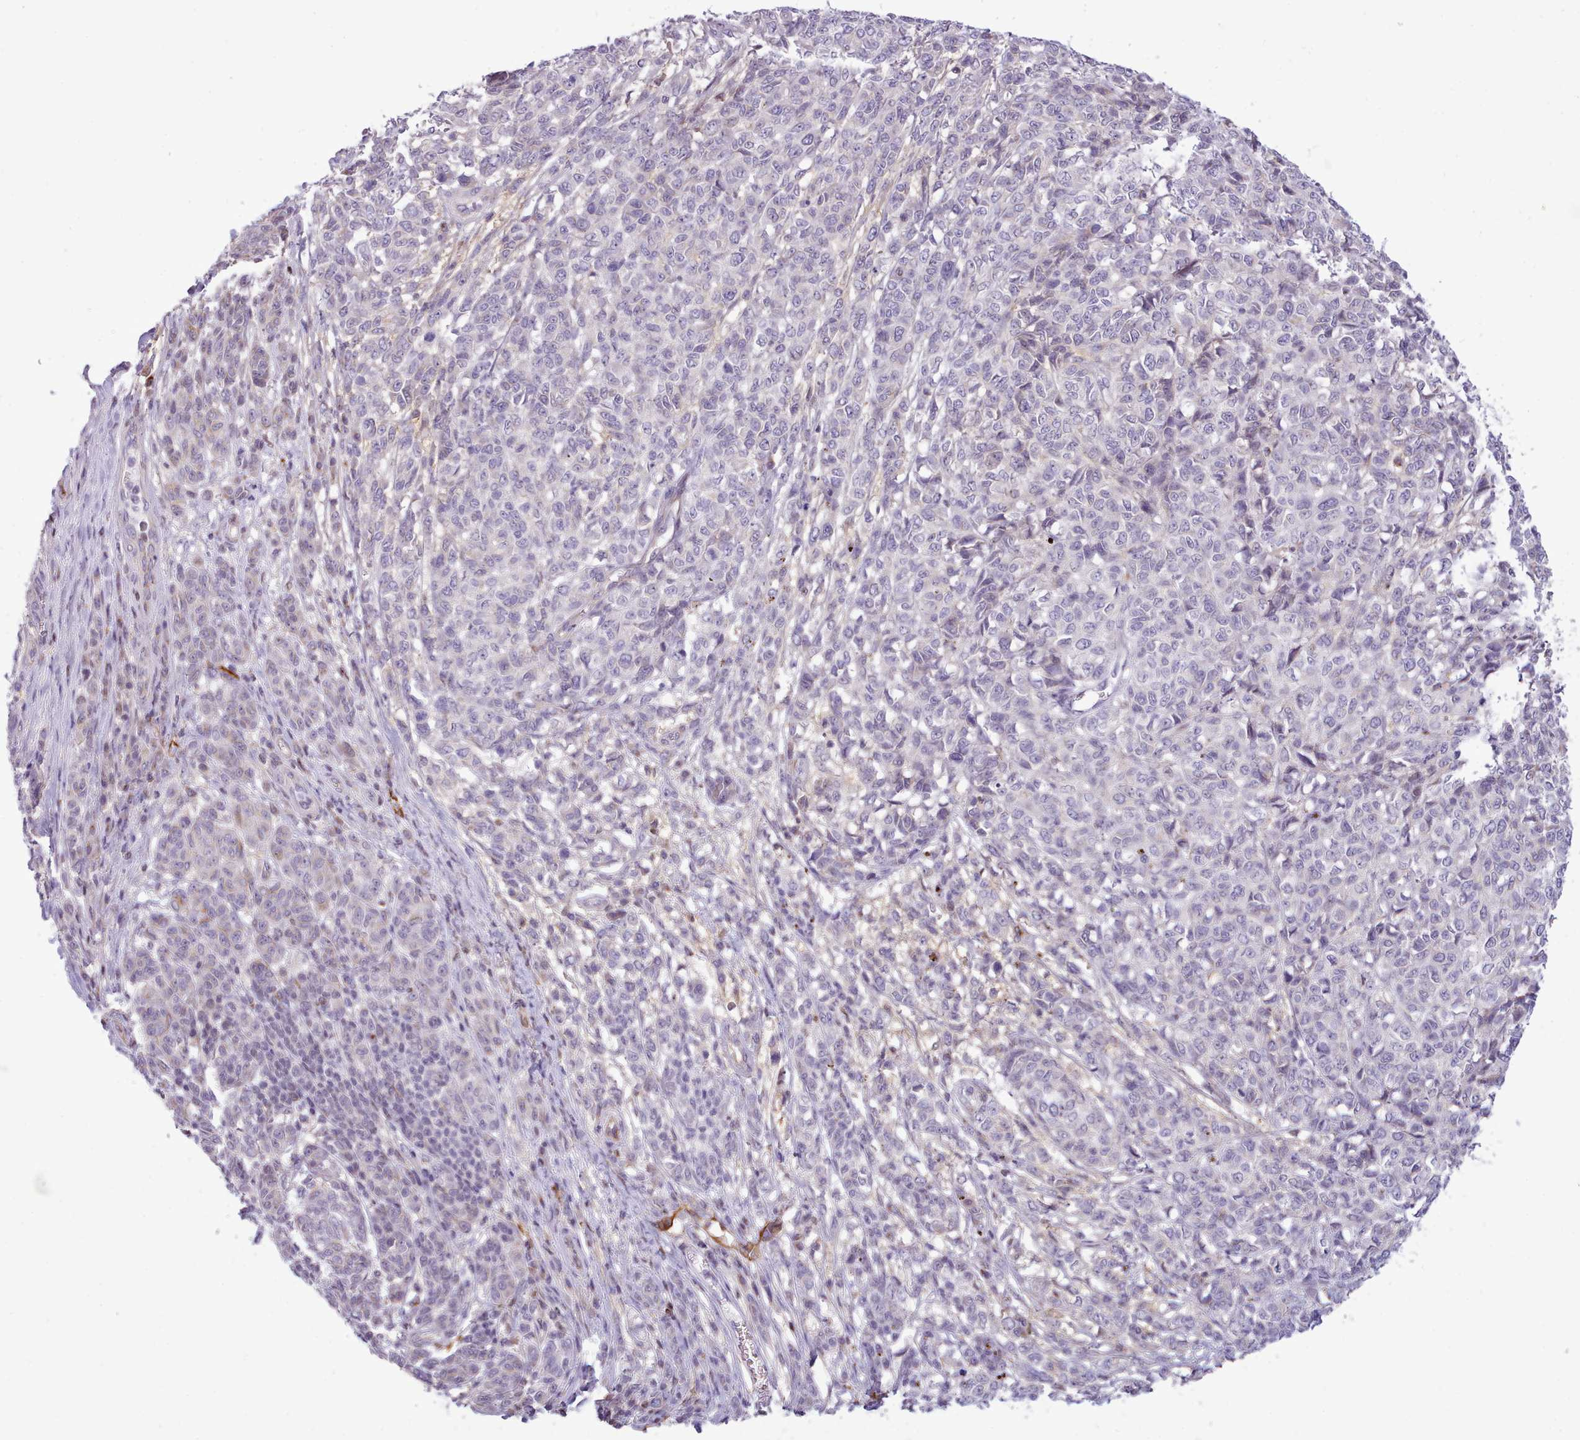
{"staining": {"intensity": "negative", "quantity": "none", "location": "none"}, "tissue": "melanoma", "cell_type": "Tumor cells", "image_type": "cancer", "snomed": [{"axis": "morphology", "description": "Malignant melanoma, NOS"}, {"axis": "topography", "description": "Skin"}], "caption": "Immunohistochemistry (IHC) of human malignant melanoma exhibits no expression in tumor cells.", "gene": "CYP2A13", "patient": {"sex": "male", "age": 49}}